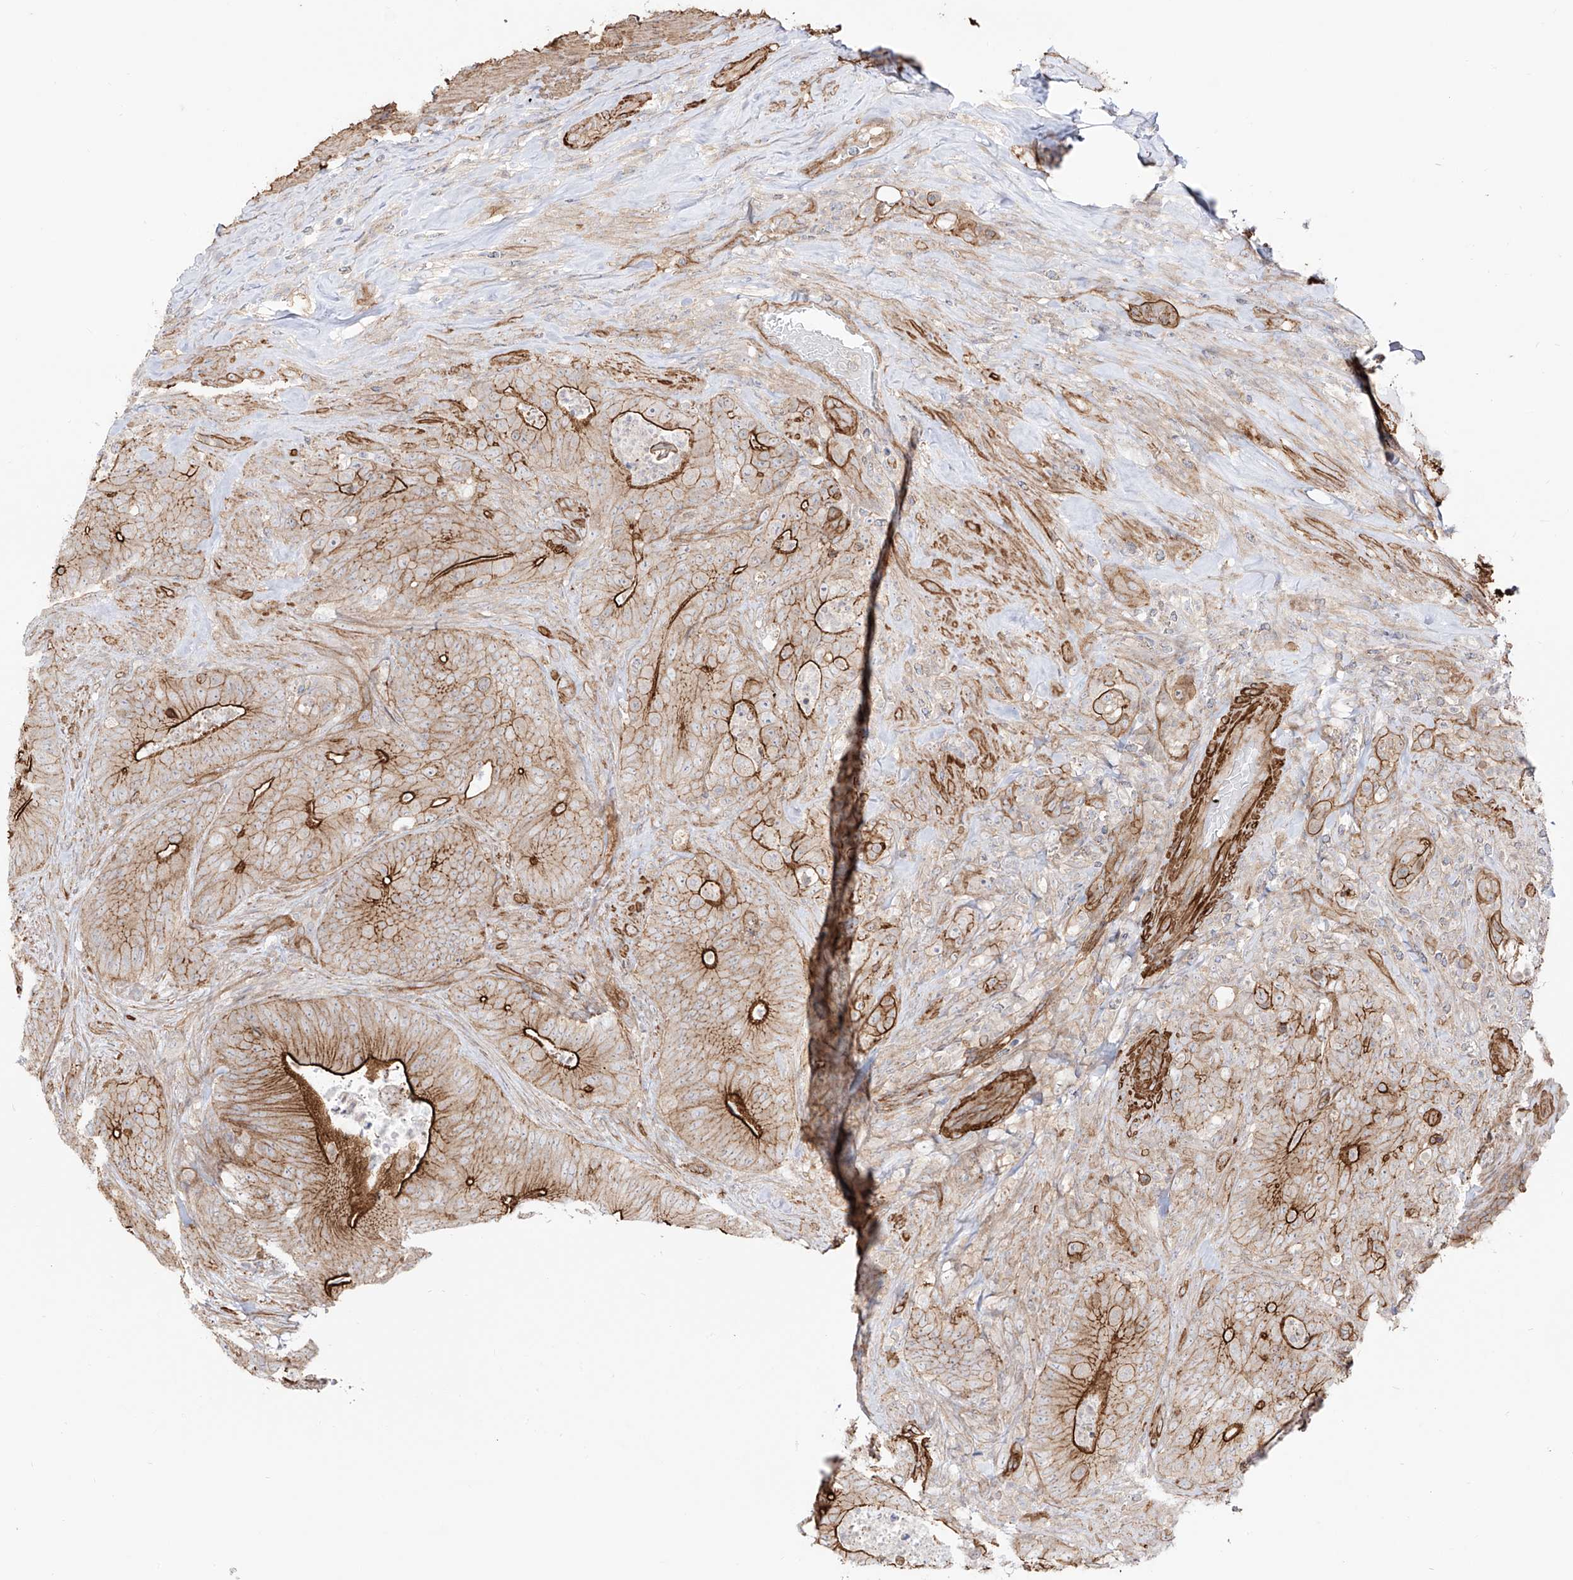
{"staining": {"intensity": "moderate", "quantity": "25%-75%", "location": "cytoplasmic/membranous"}, "tissue": "colorectal cancer", "cell_type": "Tumor cells", "image_type": "cancer", "snomed": [{"axis": "morphology", "description": "Normal tissue, NOS"}, {"axis": "topography", "description": "Colon"}], "caption": "A brown stain shows moderate cytoplasmic/membranous expression of a protein in colorectal cancer tumor cells.", "gene": "ZNF180", "patient": {"sex": "female", "age": 82}}